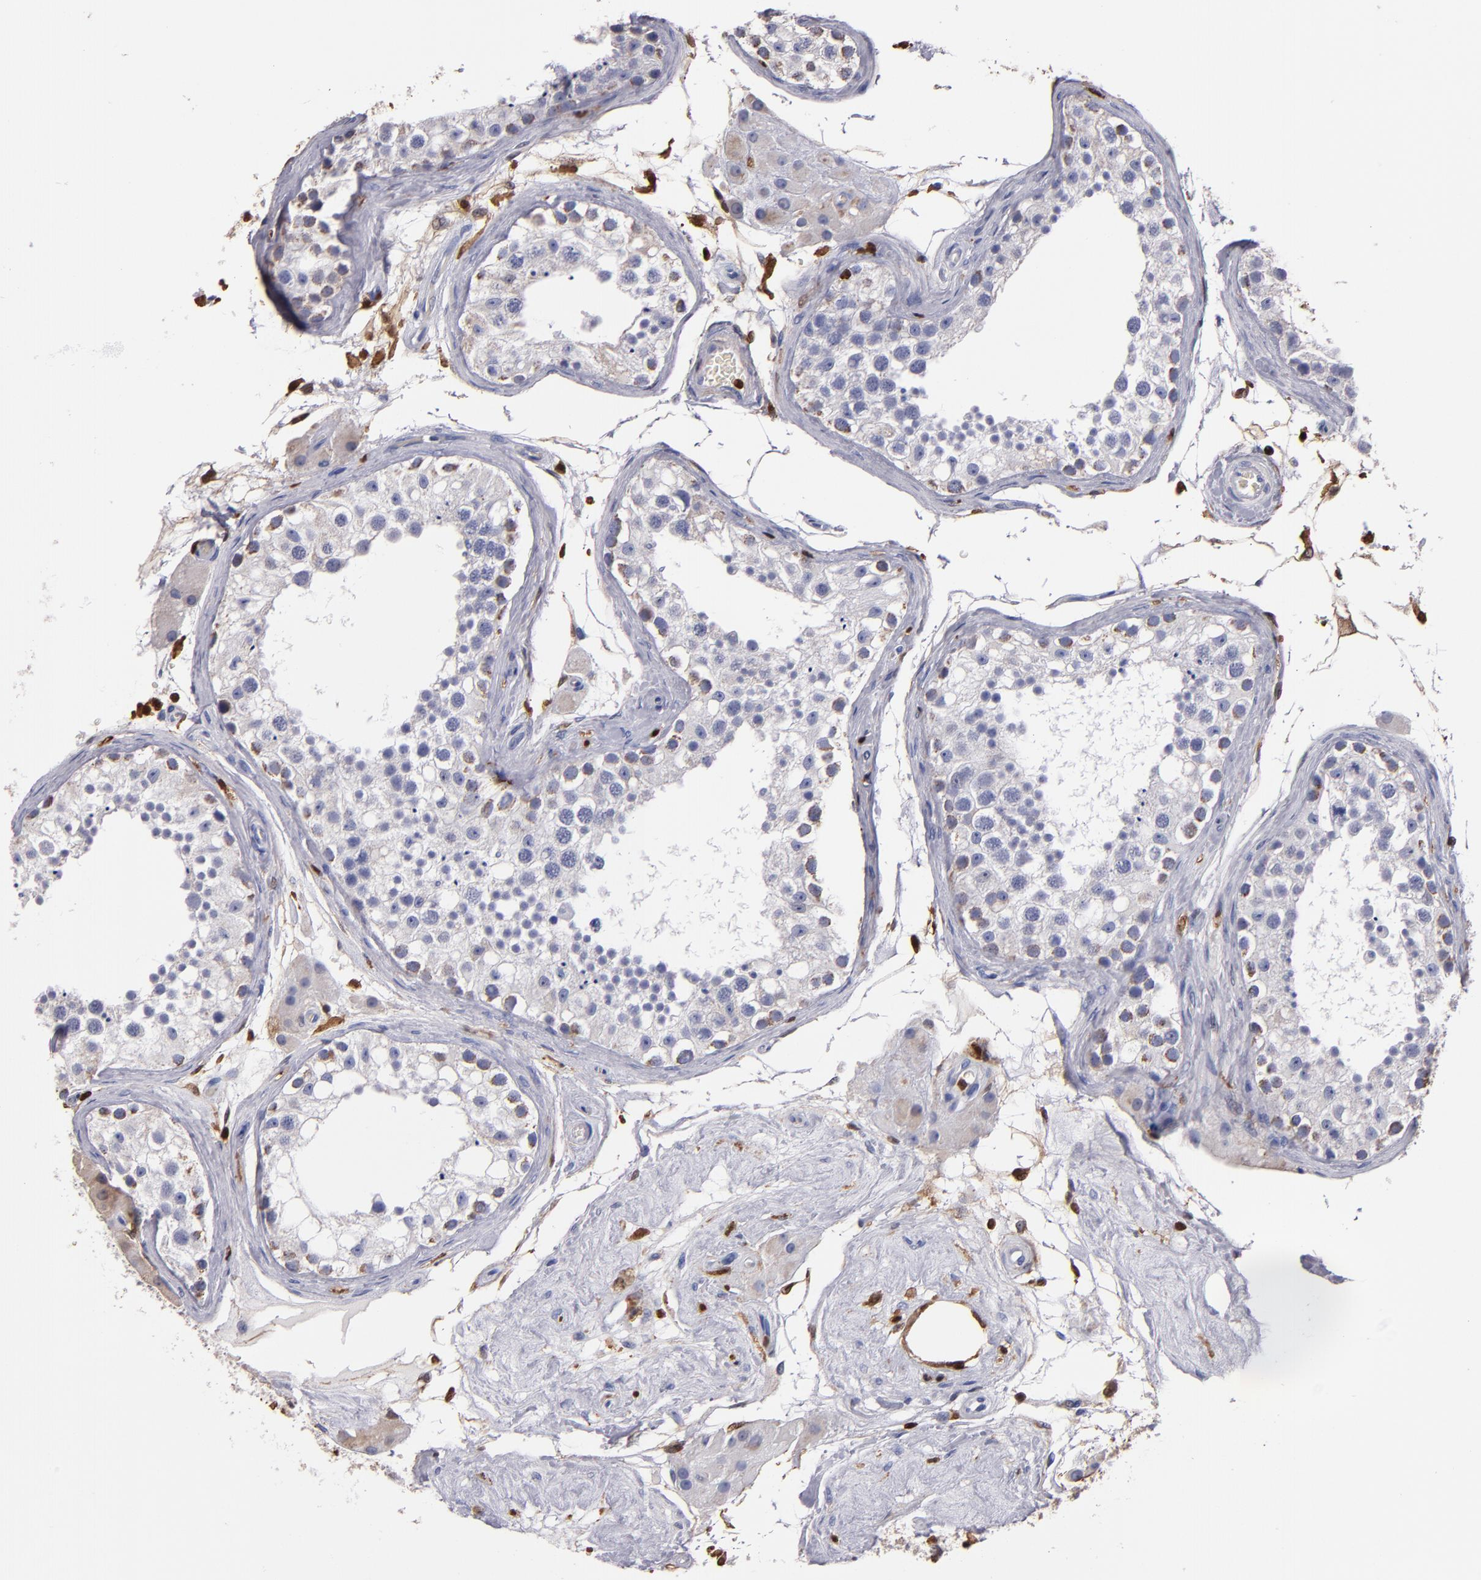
{"staining": {"intensity": "negative", "quantity": "none", "location": "none"}, "tissue": "testis", "cell_type": "Cells in seminiferous ducts", "image_type": "normal", "snomed": [{"axis": "morphology", "description": "Normal tissue, NOS"}, {"axis": "topography", "description": "Testis"}], "caption": "The photomicrograph reveals no significant expression in cells in seminiferous ducts of testis.", "gene": "S100A4", "patient": {"sex": "male", "age": 68}}